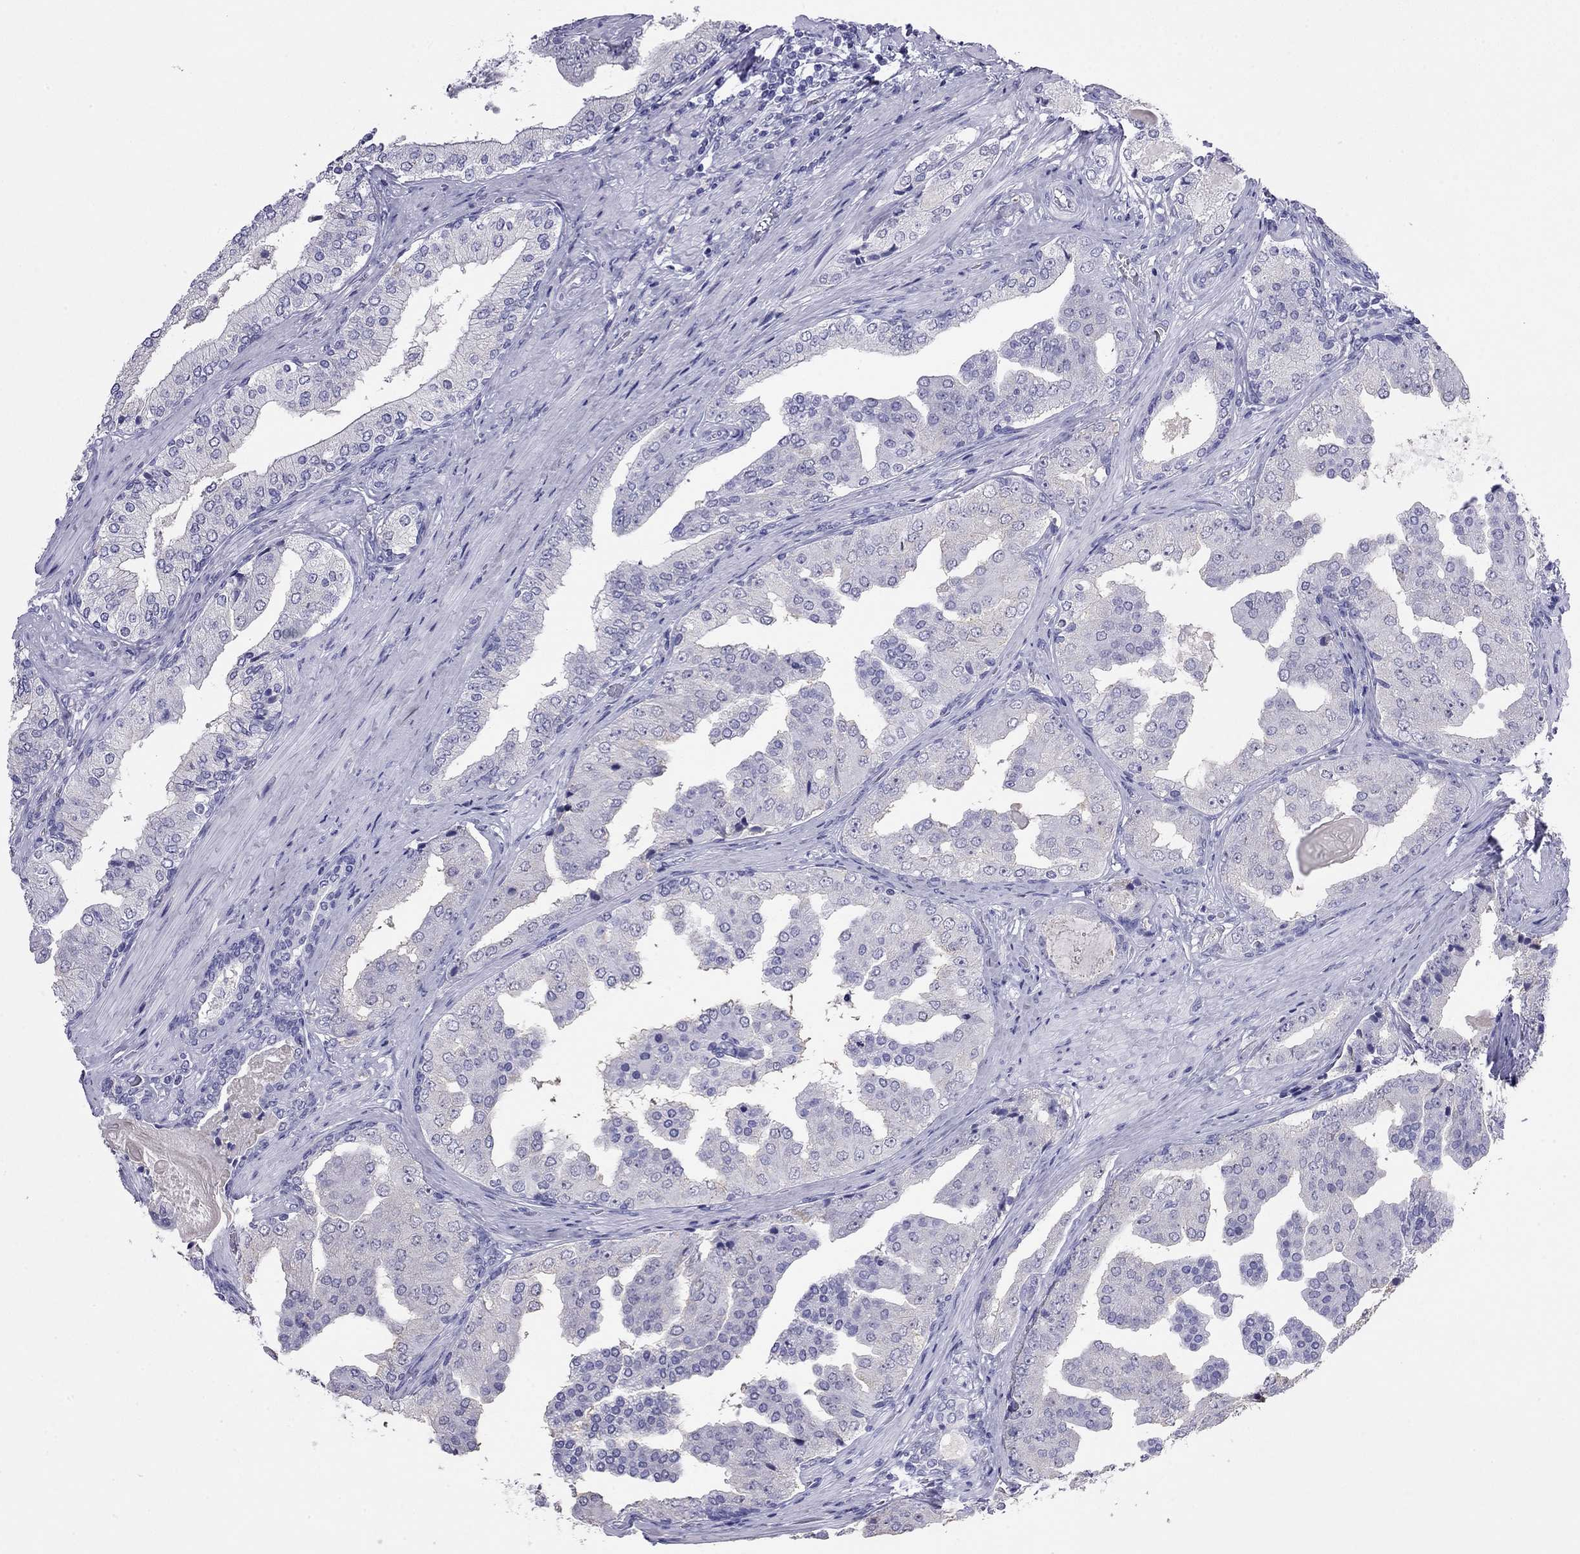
{"staining": {"intensity": "negative", "quantity": "none", "location": "none"}, "tissue": "prostate cancer", "cell_type": "Tumor cells", "image_type": "cancer", "snomed": [{"axis": "morphology", "description": "Adenocarcinoma, Low grade"}, {"axis": "topography", "description": "Prostate and seminal vesicle, NOS"}], "caption": "Tumor cells are negative for protein expression in human low-grade adenocarcinoma (prostate).", "gene": "ODF4", "patient": {"sex": "male", "age": 61}}